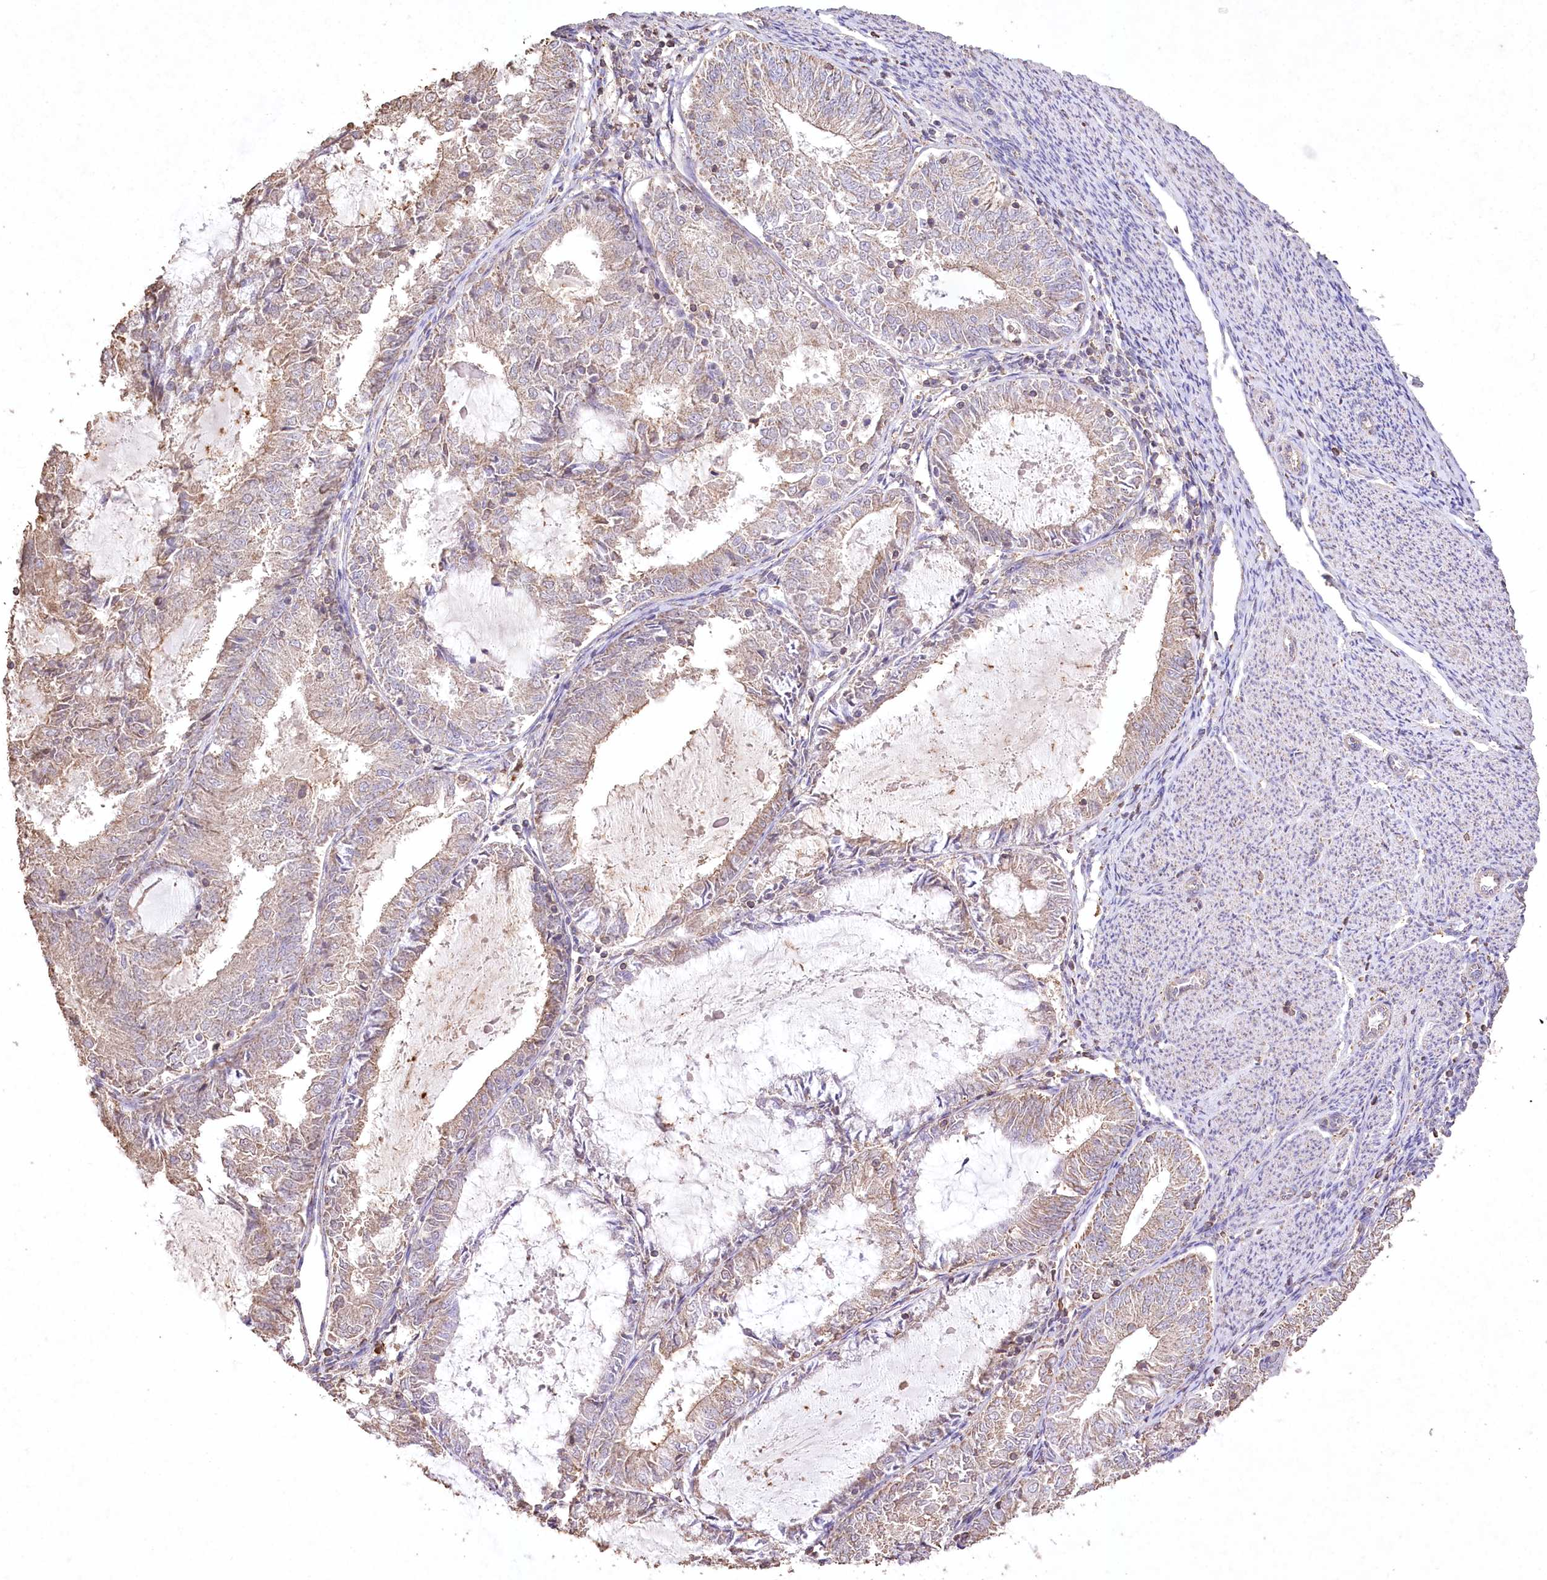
{"staining": {"intensity": "weak", "quantity": ">75%", "location": "cytoplasmic/membranous"}, "tissue": "endometrial cancer", "cell_type": "Tumor cells", "image_type": "cancer", "snomed": [{"axis": "morphology", "description": "Adenocarcinoma, NOS"}, {"axis": "topography", "description": "Endometrium"}], "caption": "This is a histology image of immunohistochemistry (IHC) staining of endometrial adenocarcinoma, which shows weak expression in the cytoplasmic/membranous of tumor cells.", "gene": "IREB2", "patient": {"sex": "female", "age": 57}}